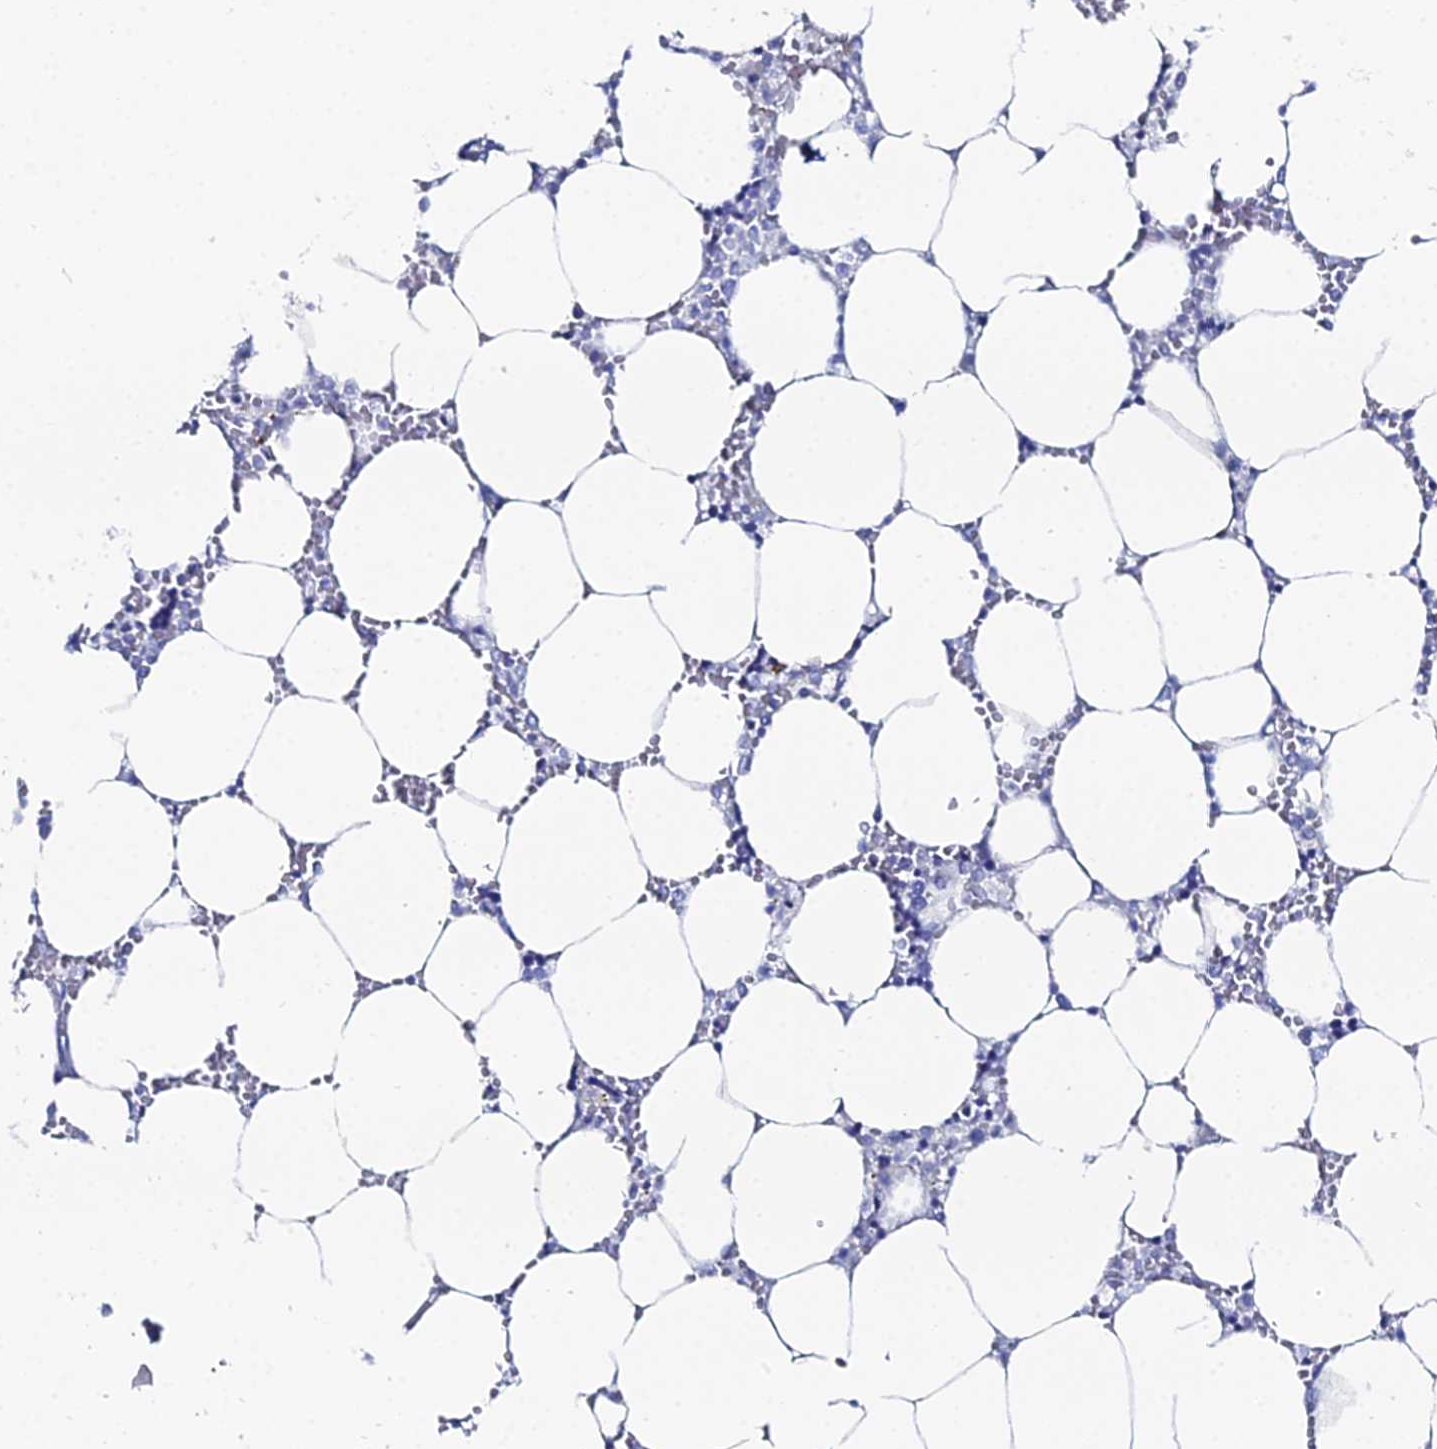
{"staining": {"intensity": "negative", "quantity": "none", "location": "none"}, "tissue": "bone marrow", "cell_type": "Hematopoietic cells", "image_type": "normal", "snomed": [{"axis": "morphology", "description": "Normal tissue, NOS"}, {"axis": "topography", "description": "Bone marrow"}], "caption": "DAB (3,3'-diaminobenzidine) immunohistochemical staining of normal human bone marrow shows no significant staining in hematopoietic cells.", "gene": "DHX34", "patient": {"sex": "male", "age": 64}}